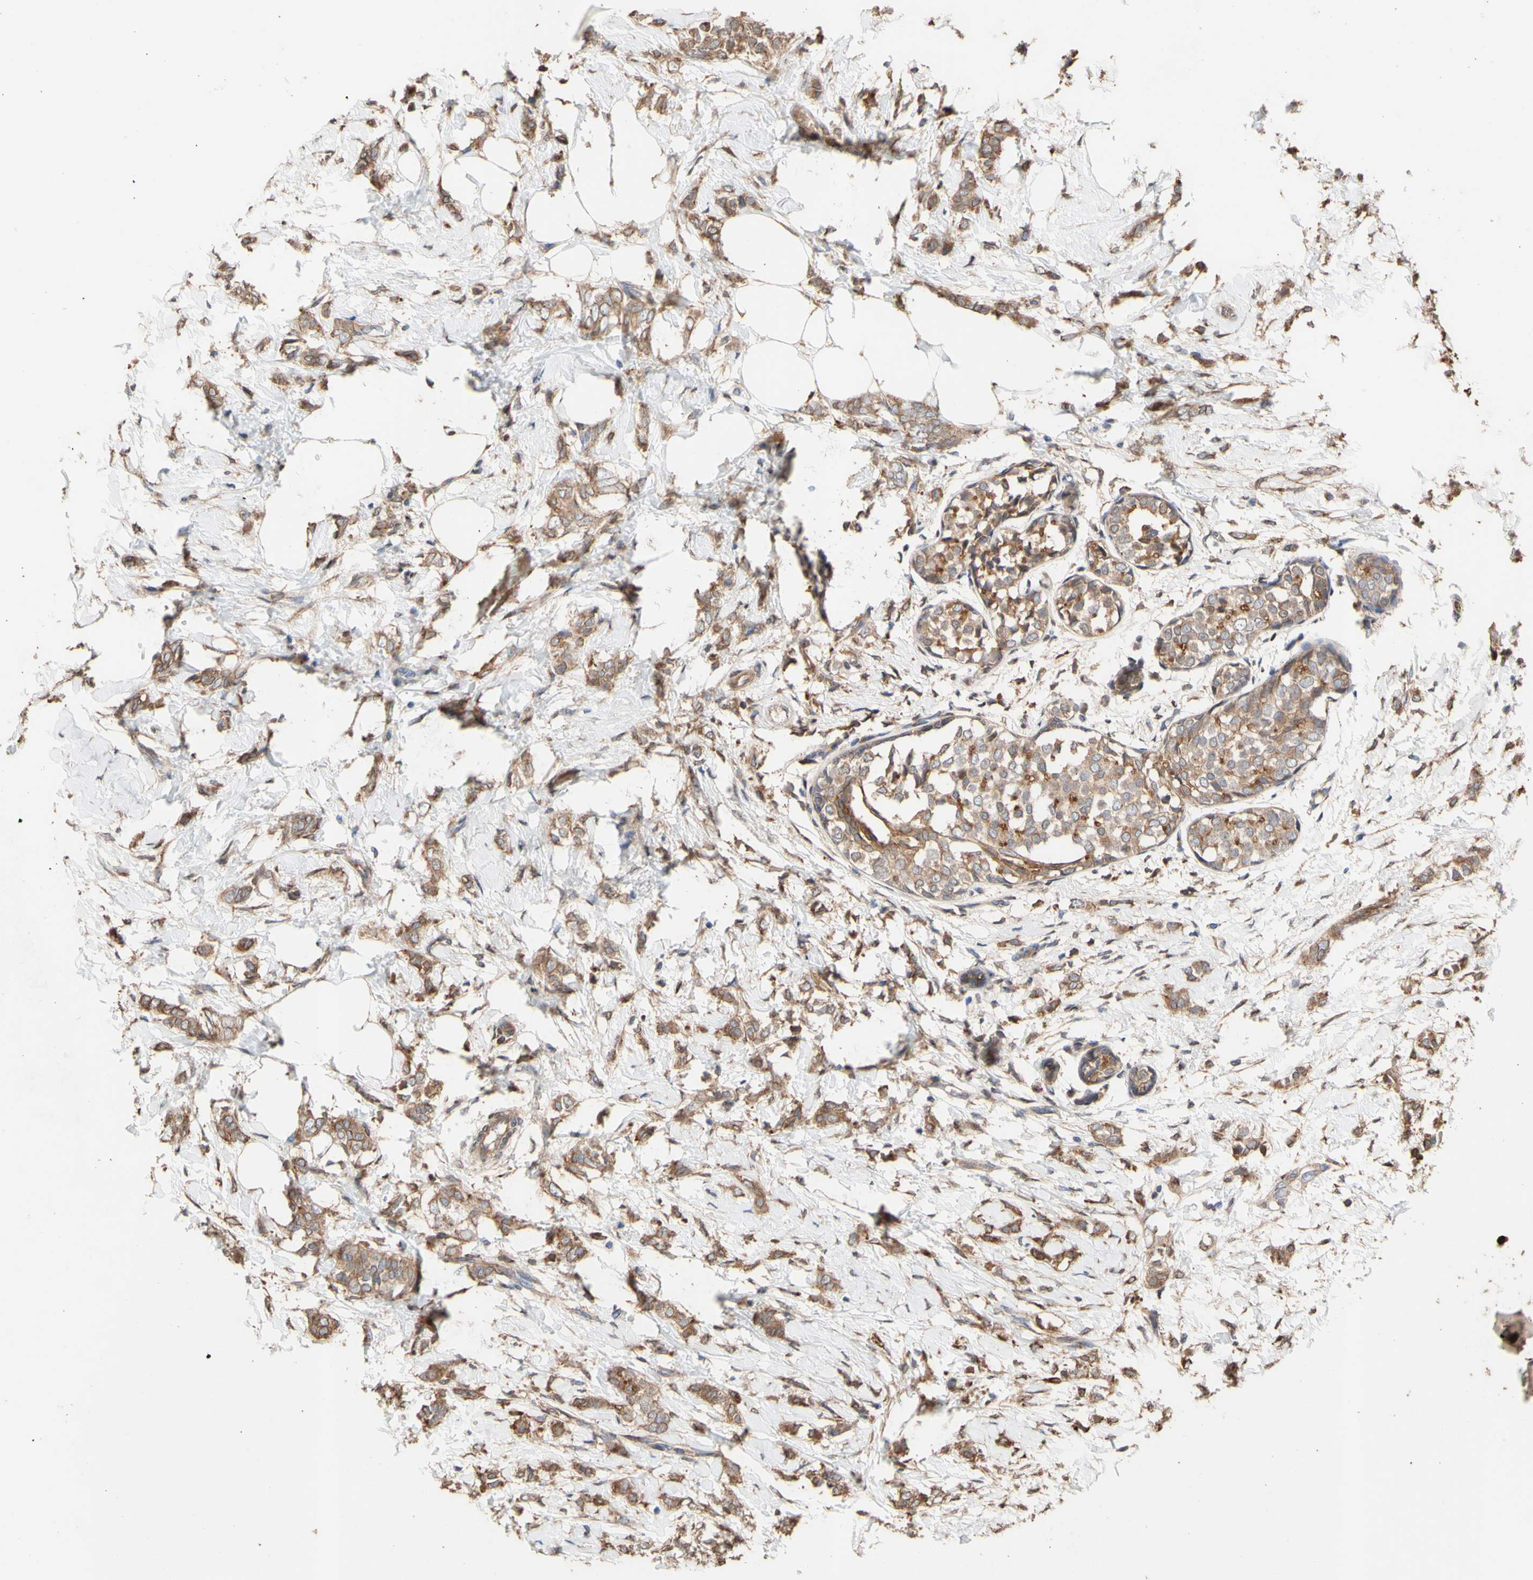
{"staining": {"intensity": "moderate", "quantity": ">75%", "location": "cytoplasmic/membranous"}, "tissue": "breast cancer", "cell_type": "Tumor cells", "image_type": "cancer", "snomed": [{"axis": "morphology", "description": "Lobular carcinoma, in situ"}, {"axis": "morphology", "description": "Lobular carcinoma"}, {"axis": "topography", "description": "Breast"}], "caption": "Protein expression analysis of human breast cancer reveals moderate cytoplasmic/membranous expression in about >75% of tumor cells.", "gene": "NECTIN3", "patient": {"sex": "female", "age": 41}}